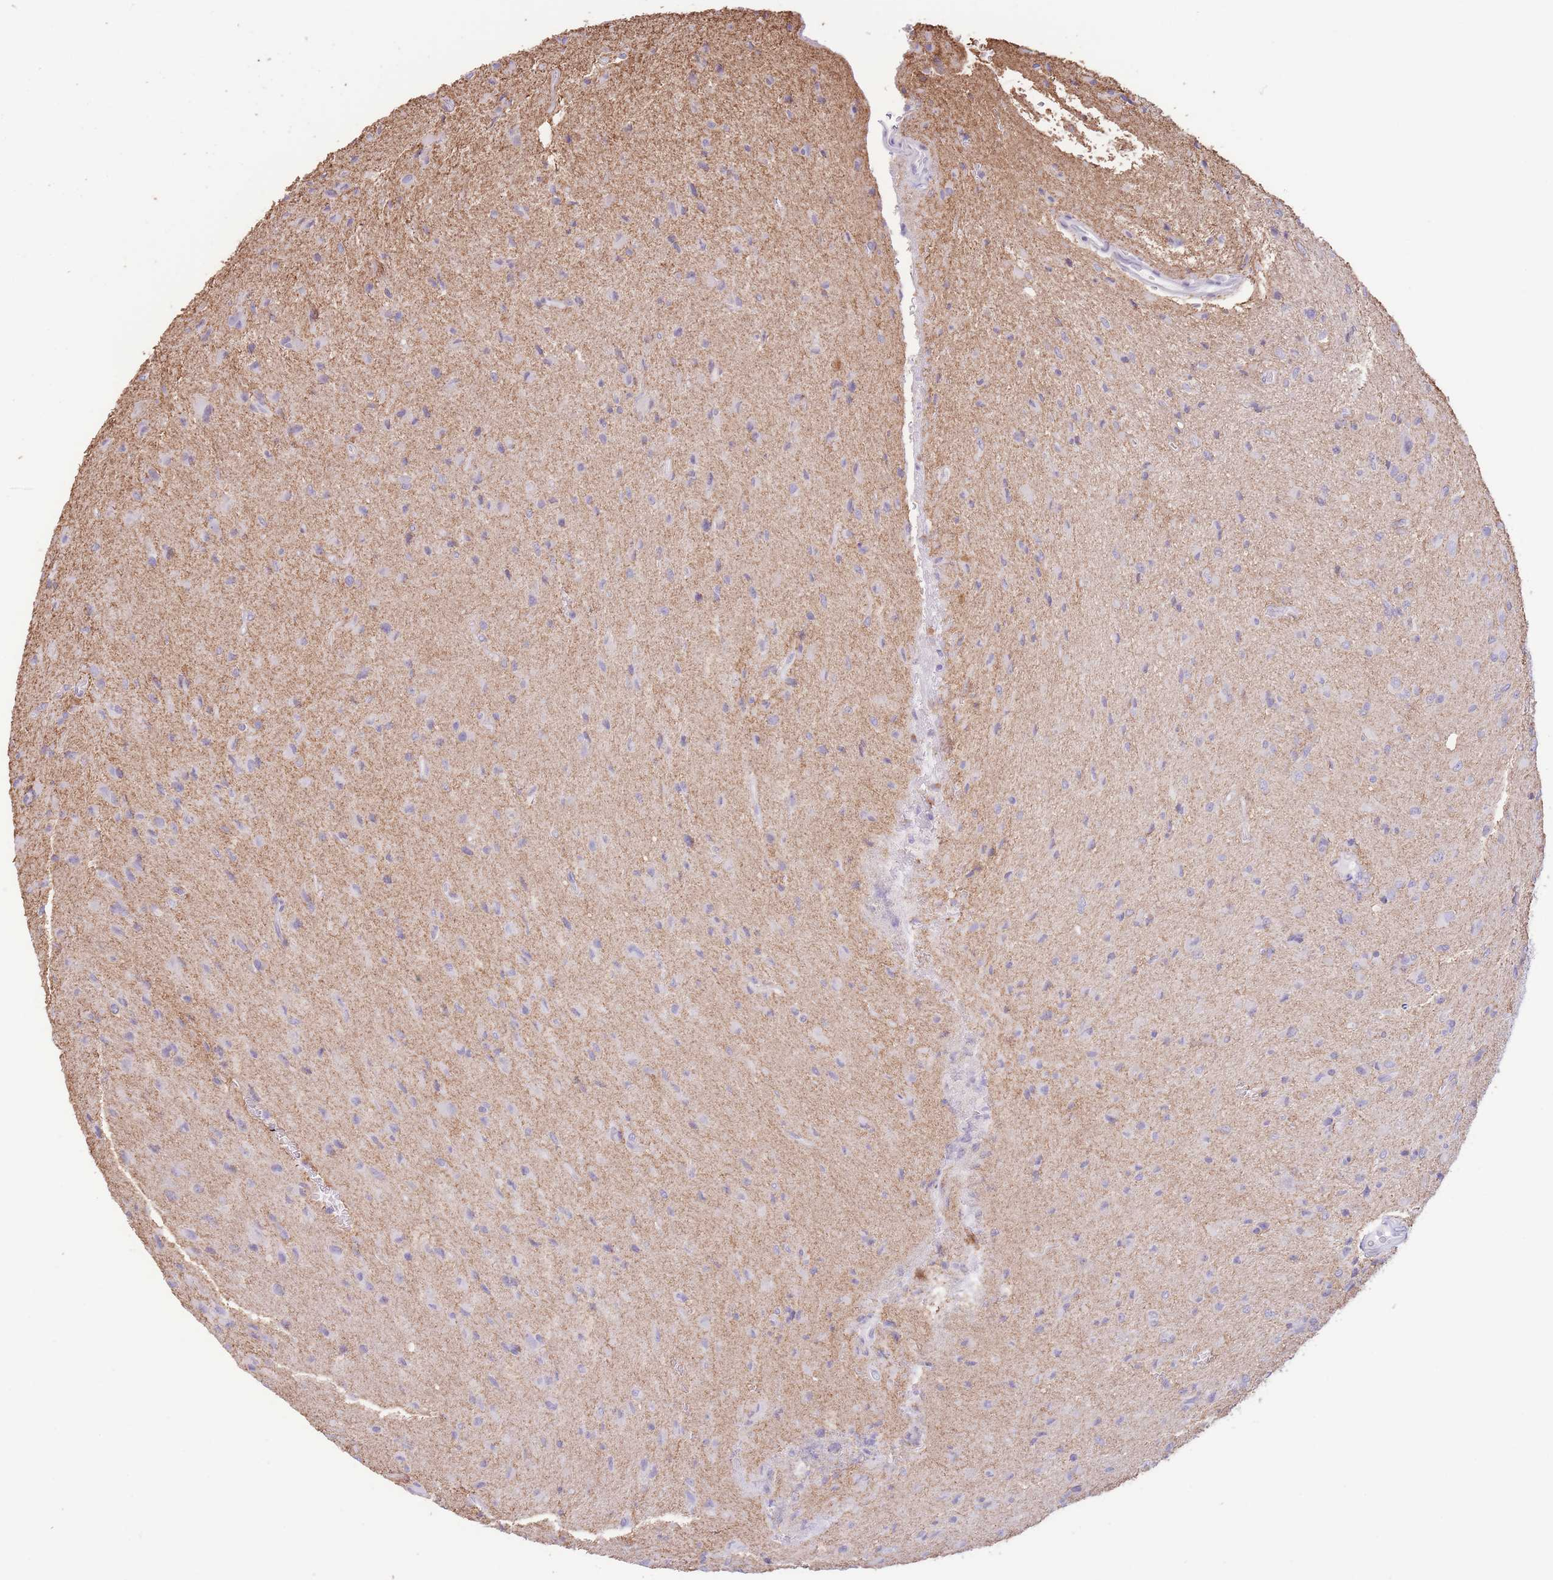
{"staining": {"intensity": "negative", "quantity": "none", "location": "none"}, "tissue": "glioma", "cell_type": "Tumor cells", "image_type": "cancer", "snomed": [{"axis": "morphology", "description": "Glioma, malignant, High grade"}, {"axis": "topography", "description": "Brain"}], "caption": "High magnification brightfield microscopy of glioma stained with DAB (brown) and counterstained with hematoxylin (blue): tumor cells show no significant positivity.", "gene": "LCLAT1", "patient": {"sex": "male", "age": 36}}